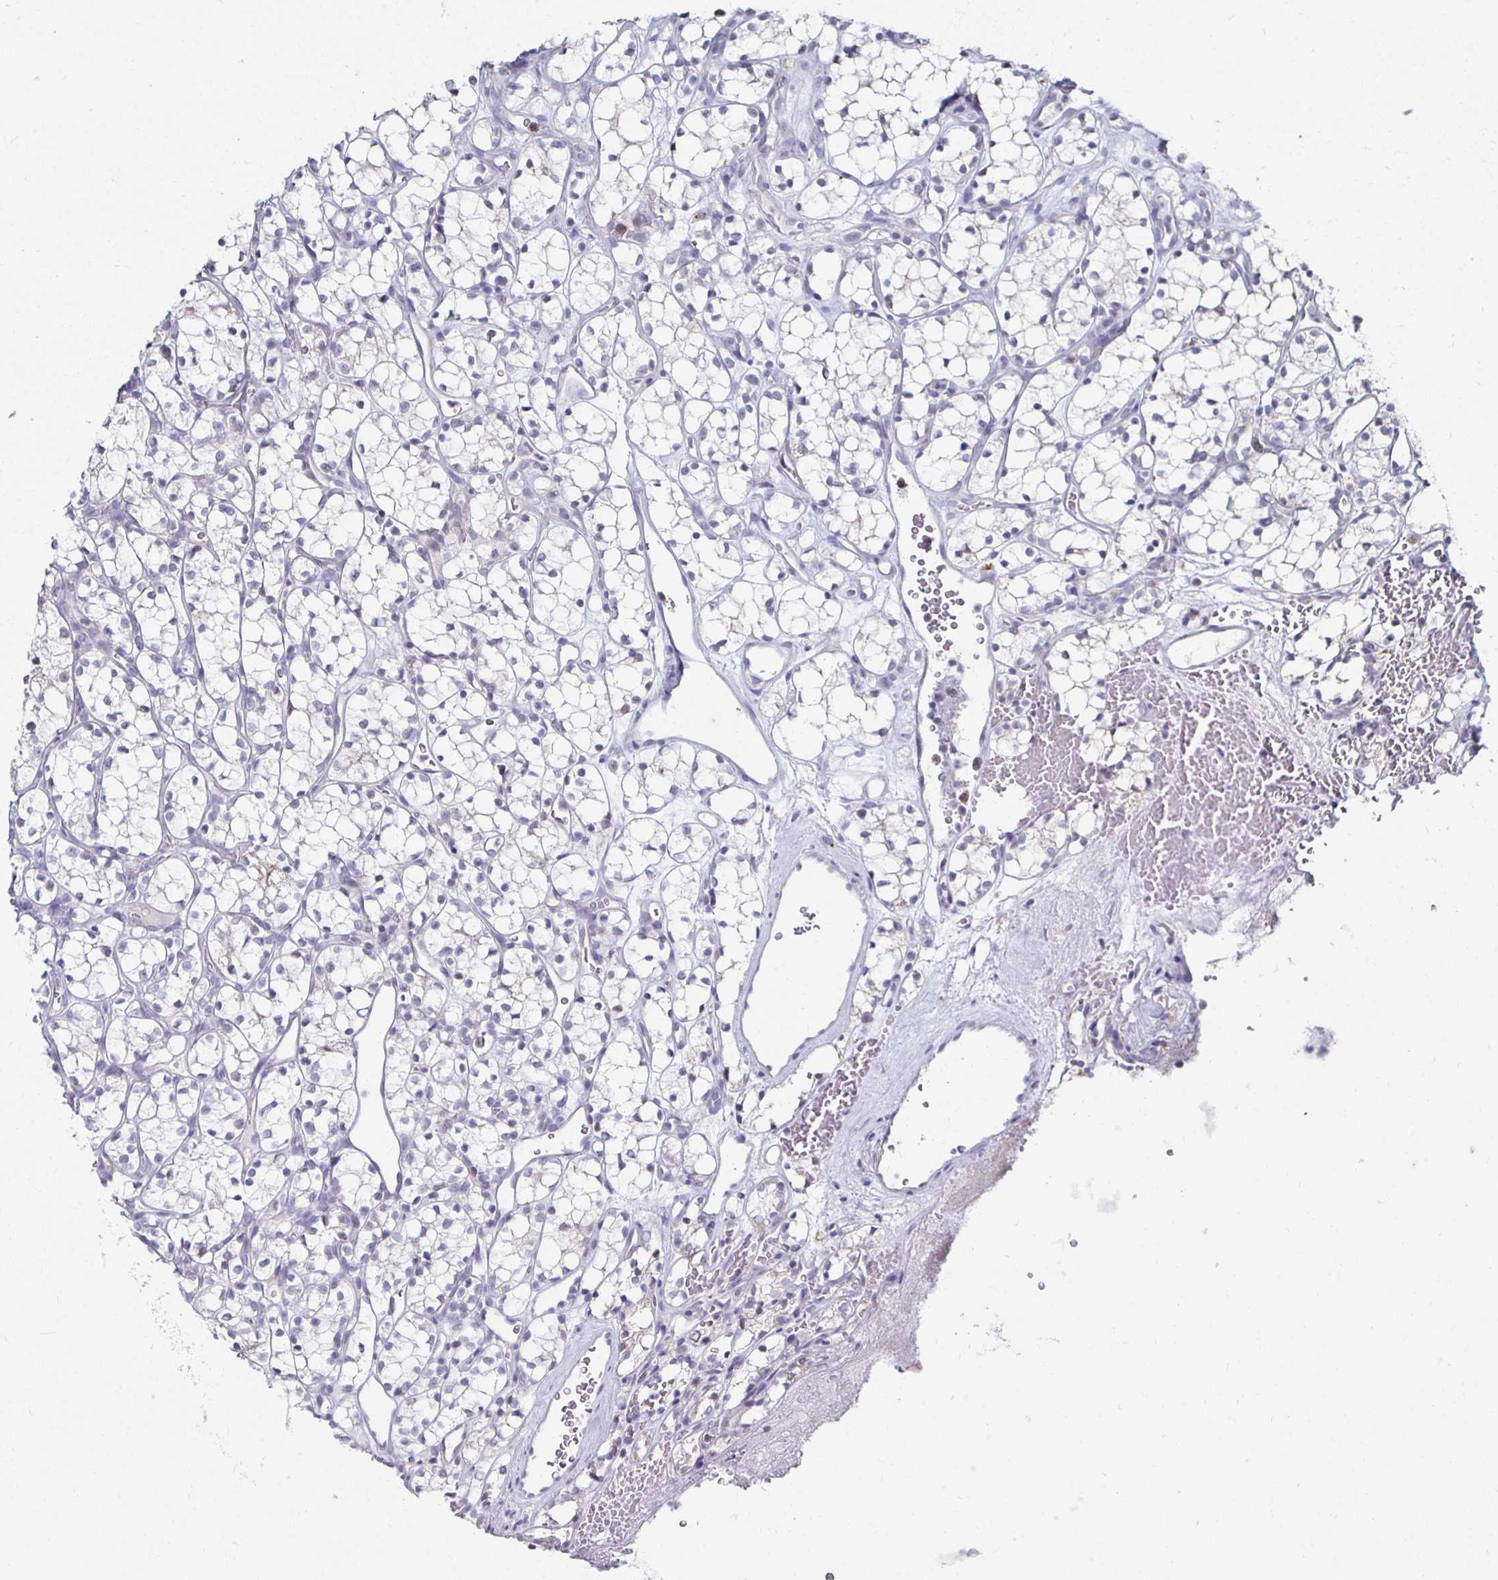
{"staining": {"intensity": "negative", "quantity": "none", "location": "none"}, "tissue": "renal cancer", "cell_type": "Tumor cells", "image_type": "cancer", "snomed": [{"axis": "morphology", "description": "Adenocarcinoma, NOS"}, {"axis": "topography", "description": "Kidney"}], "caption": "A histopathology image of human renal cancer (adenocarcinoma) is negative for staining in tumor cells. (DAB (3,3'-diaminobenzidine) IHC, high magnification).", "gene": "NOCT", "patient": {"sex": "female", "age": 69}}